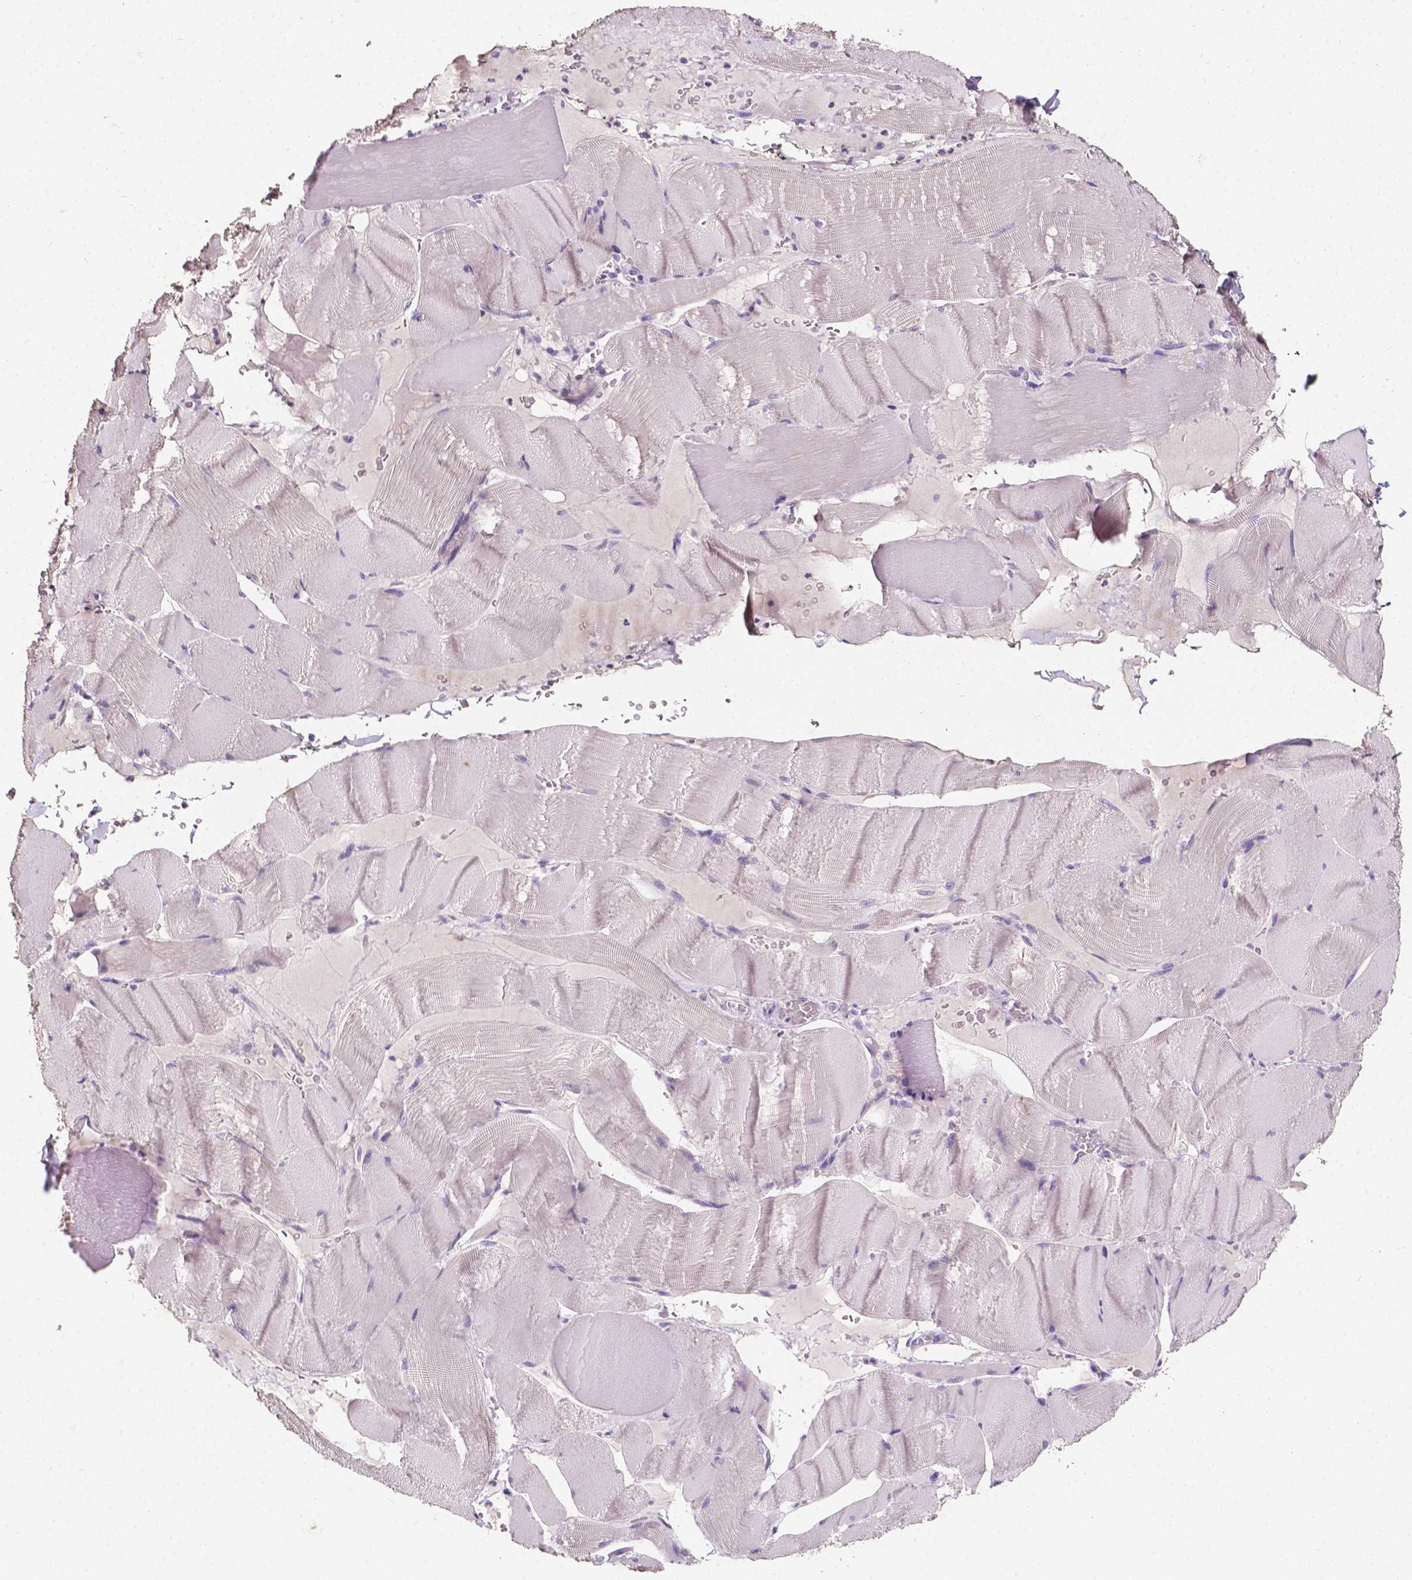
{"staining": {"intensity": "negative", "quantity": "none", "location": "none"}, "tissue": "skeletal muscle", "cell_type": "Myocytes", "image_type": "normal", "snomed": [{"axis": "morphology", "description": "Normal tissue, NOS"}, {"axis": "topography", "description": "Skeletal muscle"}], "caption": "The histopathology image shows no significant expression in myocytes of skeletal muscle.", "gene": "PSAT1", "patient": {"sex": "male", "age": 56}}